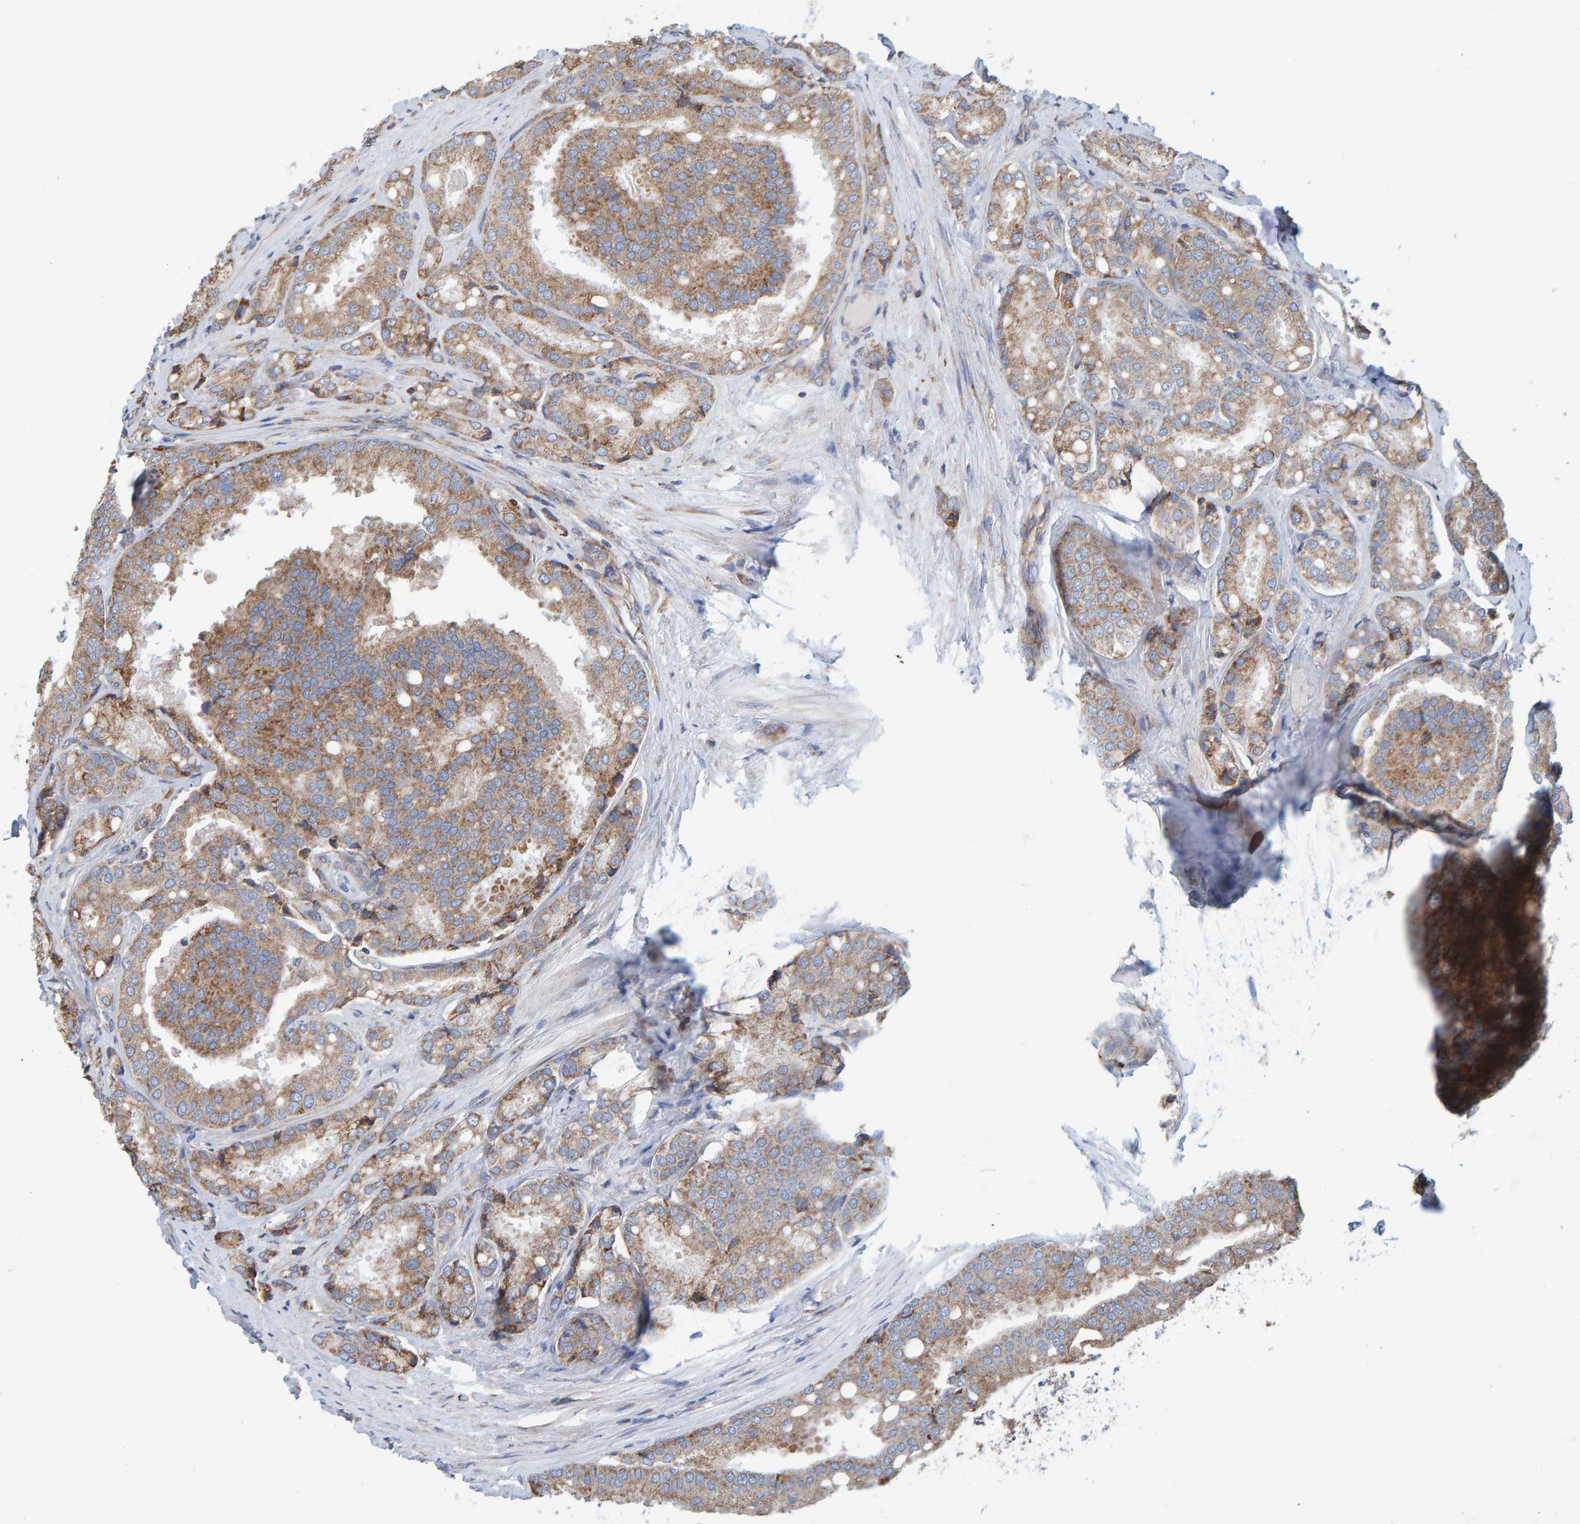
{"staining": {"intensity": "moderate", "quantity": ">75%", "location": "cytoplasmic/membranous"}, "tissue": "prostate cancer", "cell_type": "Tumor cells", "image_type": "cancer", "snomed": [{"axis": "morphology", "description": "Adenocarcinoma, High grade"}, {"axis": "topography", "description": "Prostate"}], "caption": "A histopathology image showing moderate cytoplasmic/membranous staining in about >75% of tumor cells in prostate adenocarcinoma (high-grade), as visualized by brown immunohistochemical staining.", "gene": "MRPL45", "patient": {"sex": "male", "age": 50}}